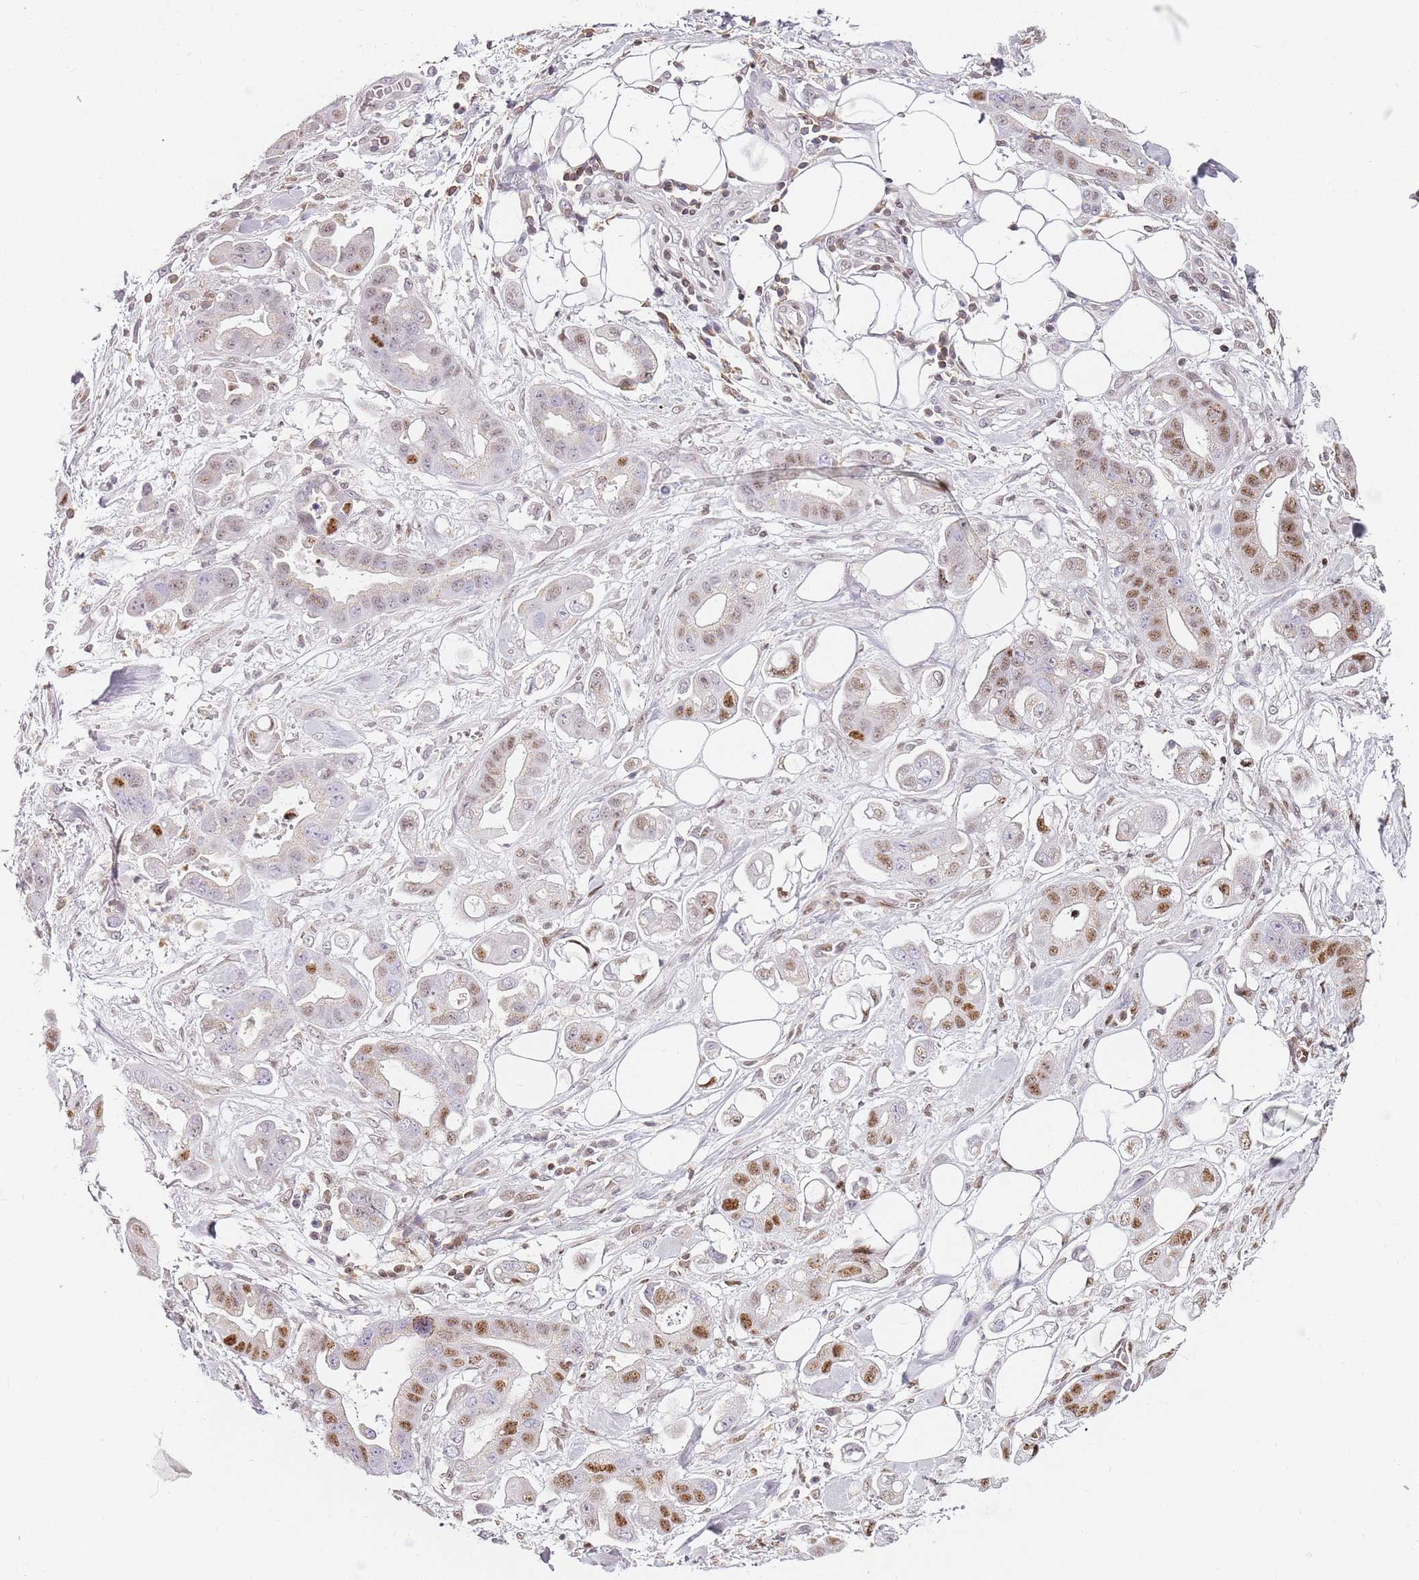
{"staining": {"intensity": "moderate", "quantity": "25%-75%", "location": "nuclear"}, "tissue": "stomach cancer", "cell_type": "Tumor cells", "image_type": "cancer", "snomed": [{"axis": "morphology", "description": "Adenocarcinoma, NOS"}, {"axis": "topography", "description": "Stomach"}], "caption": "The image displays a brown stain indicating the presence of a protein in the nuclear of tumor cells in stomach adenocarcinoma.", "gene": "JAKMIP1", "patient": {"sex": "male", "age": 62}}